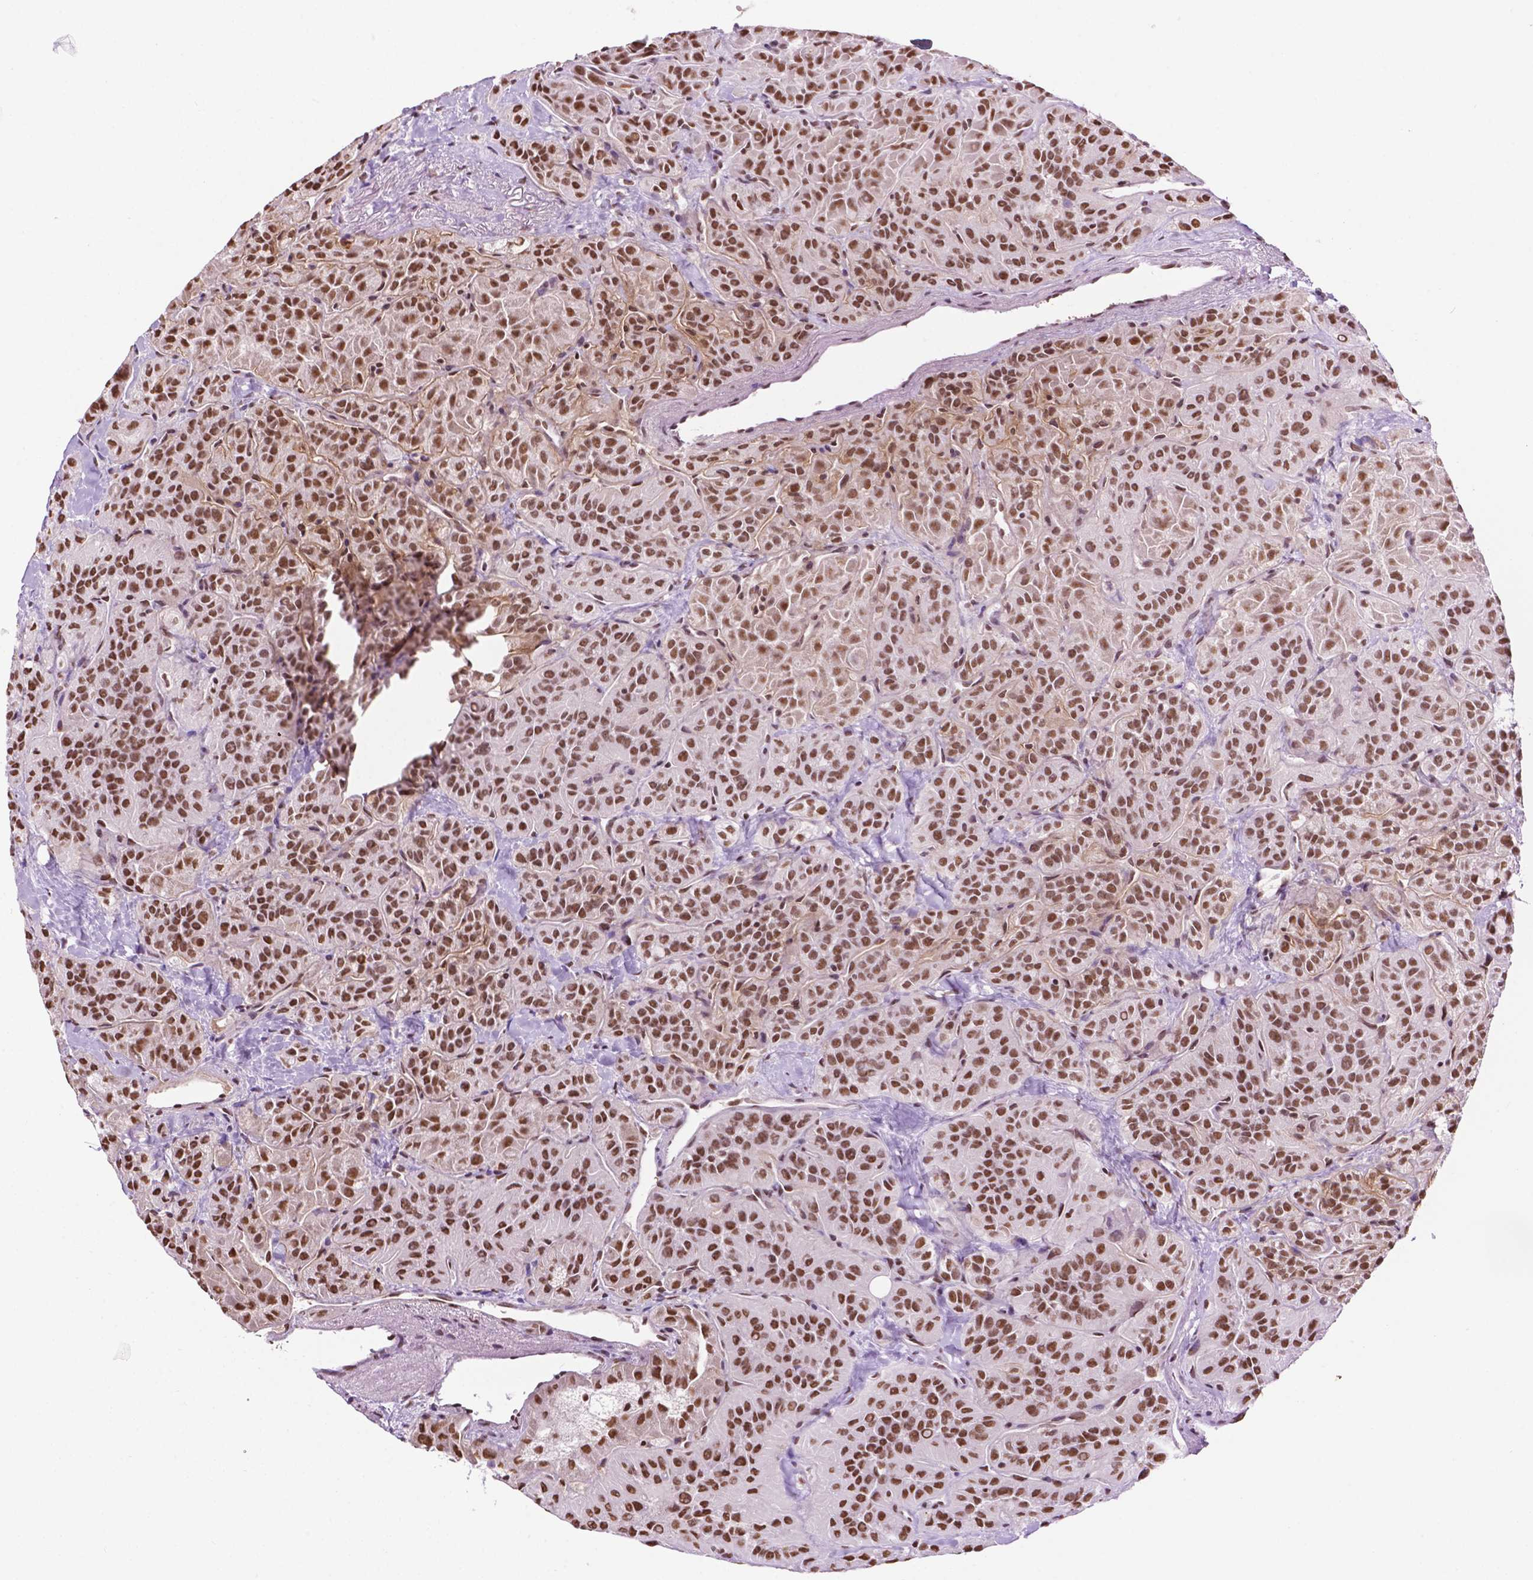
{"staining": {"intensity": "moderate", "quantity": ">75%", "location": "nuclear"}, "tissue": "thyroid cancer", "cell_type": "Tumor cells", "image_type": "cancer", "snomed": [{"axis": "morphology", "description": "Papillary adenocarcinoma, NOS"}, {"axis": "topography", "description": "Thyroid gland"}], "caption": "The image exhibits immunohistochemical staining of thyroid cancer (papillary adenocarcinoma). There is moderate nuclear positivity is appreciated in approximately >75% of tumor cells. (Brightfield microscopy of DAB IHC at high magnification).", "gene": "COL23A1", "patient": {"sex": "female", "age": 45}}